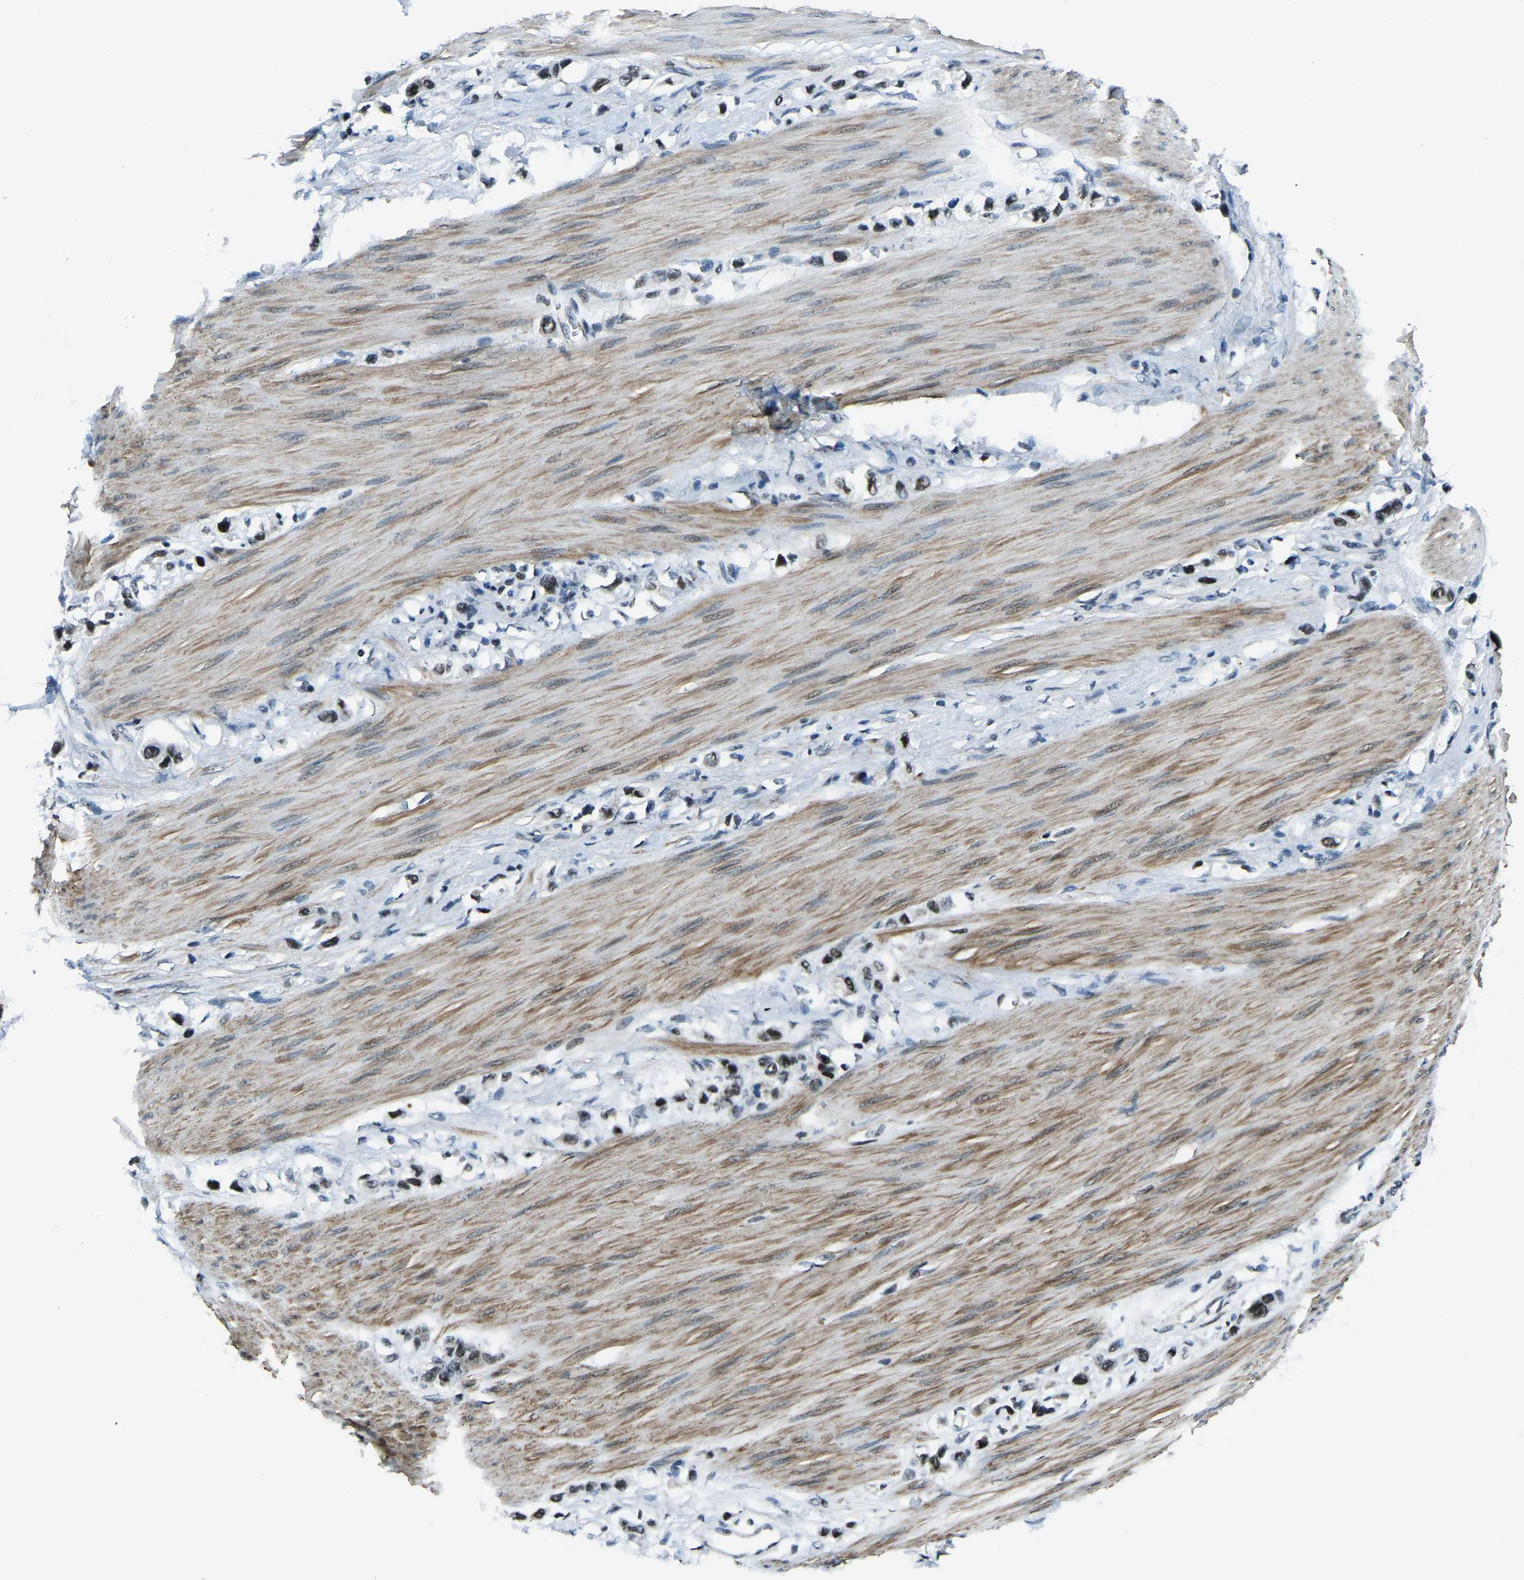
{"staining": {"intensity": "moderate", "quantity": "25%-75%", "location": "nuclear"}, "tissue": "stomach cancer", "cell_type": "Tumor cells", "image_type": "cancer", "snomed": [{"axis": "morphology", "description": "Adenocarcinoma, NOS"}, {"axis": "topography", "description": "Stomach"}], "caption": "About 25%-75% of tumor cells in stomach adenocarcinoma reveal moderate nuclear protein expression as visualized by brown immunohistochemical staining.", "gene": "PRCC", "patient": {"sex": "female", "age": 65}}